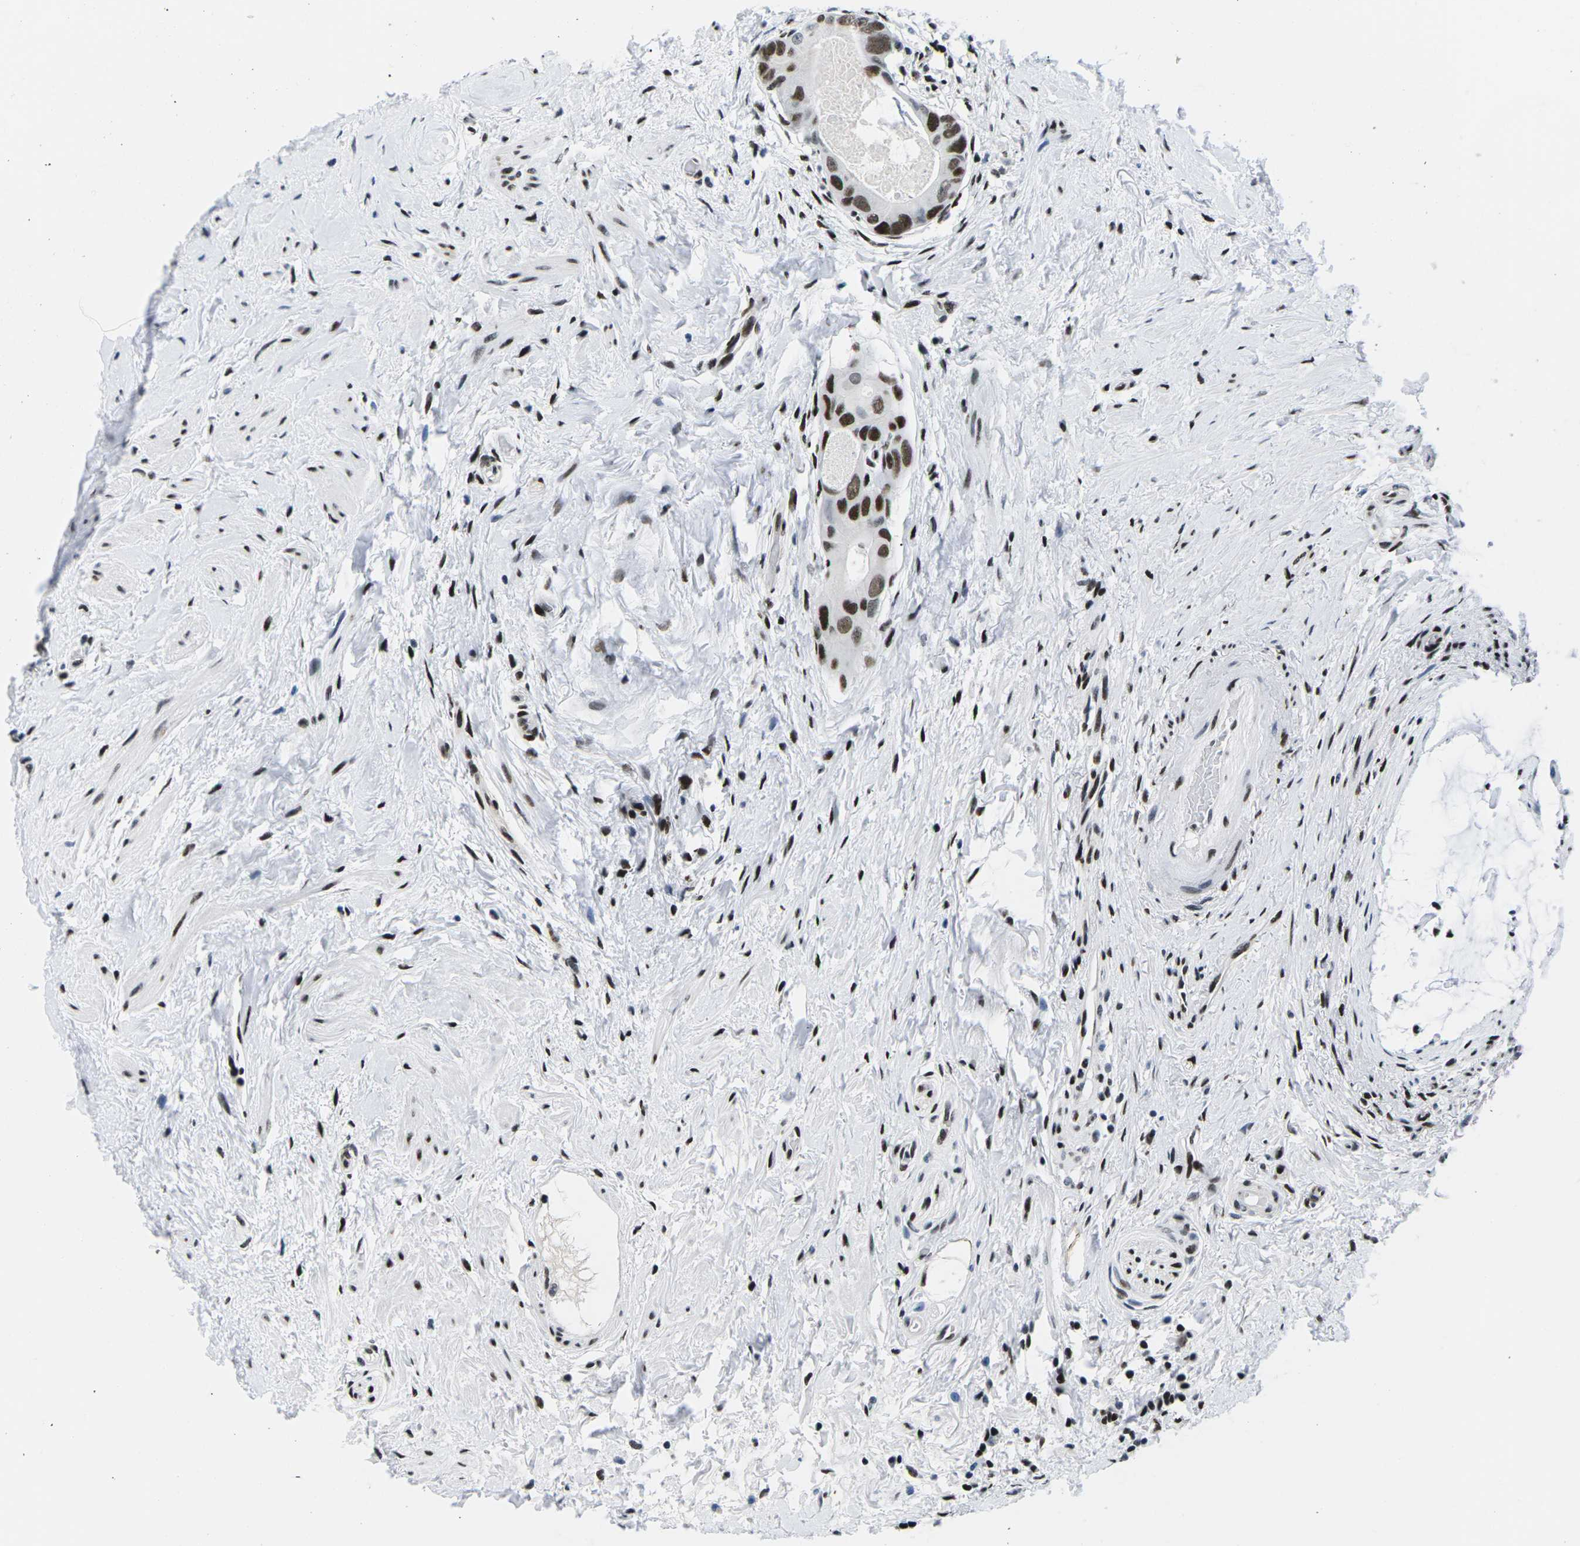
{"staining": {"intensity": "strong", "quantity": ">75%", "location": "nuclear"}, "tissue": "colorectal cancer", "cell_type": "Tumor cells", "image_type": "cancer", "snomed": [{"axis": "morphology", "description": "Adenocarcinoma, NOS"}, {"axis": "topography", "description": "Rectum"}], "caption": "Tumor cells reveal high levels of strong nuclear expression in about >75% of cells in adenocarcinoma (colorectal).", "gene": "ATF1", "patient": {"sex": "male", "age": 51}}